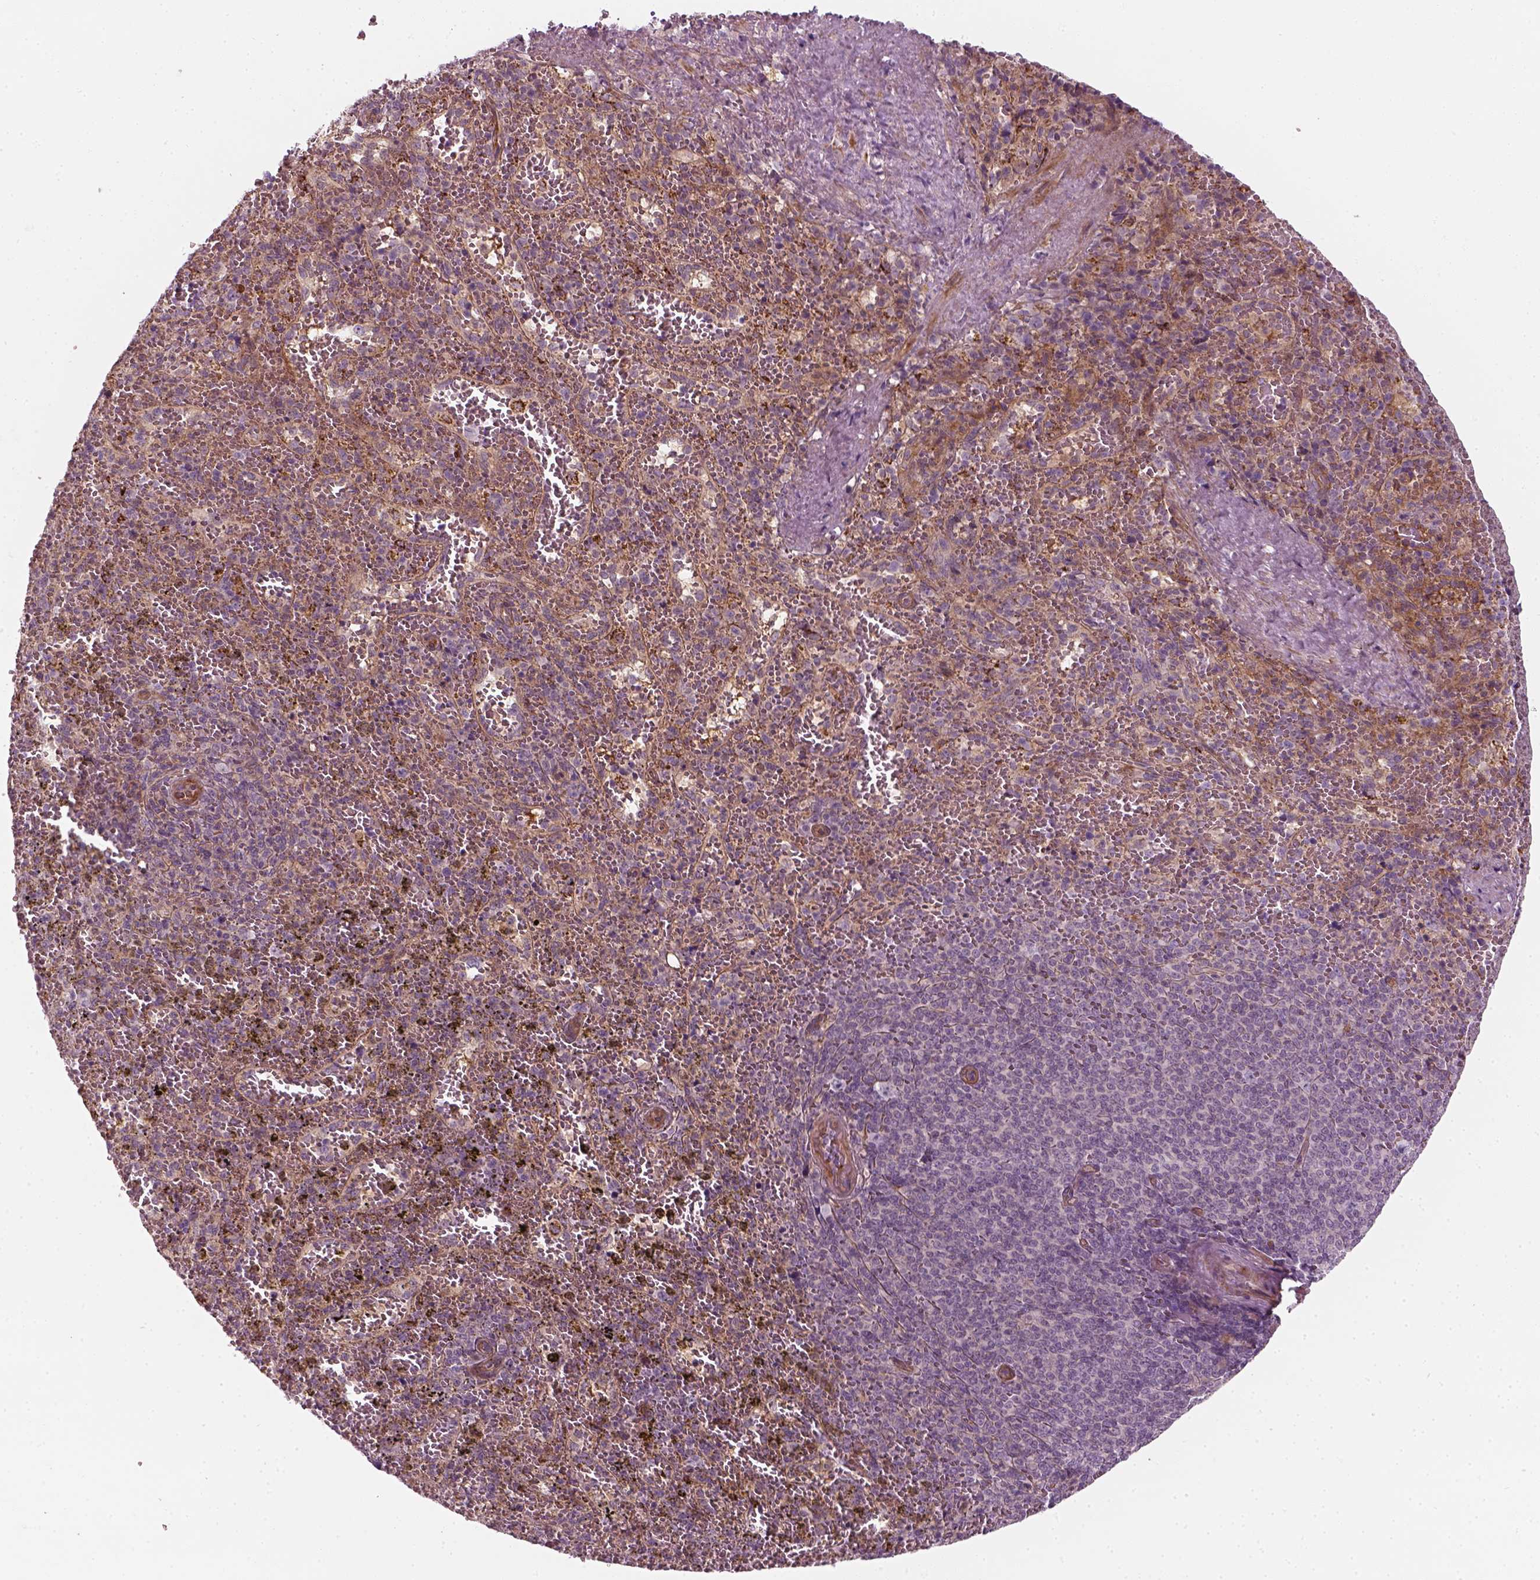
{"staining": {"intensity": "negative", "quantity": "none", "location": "none"}, "tissue": "spleen", "cell_type": "Cells in red pulp", "image_type": "normal", "snomed": [{"axis": "morphology", "description": "Normal tissue, NOS"}, {"axis": "topography", "description": "Spleen"}], "caption": "Immunohistochemistry of benign human spleen displays no staining in cells in red pulp.", "gene": "DNASE1L1", "patient": {"sex": "female", "age": 50}}